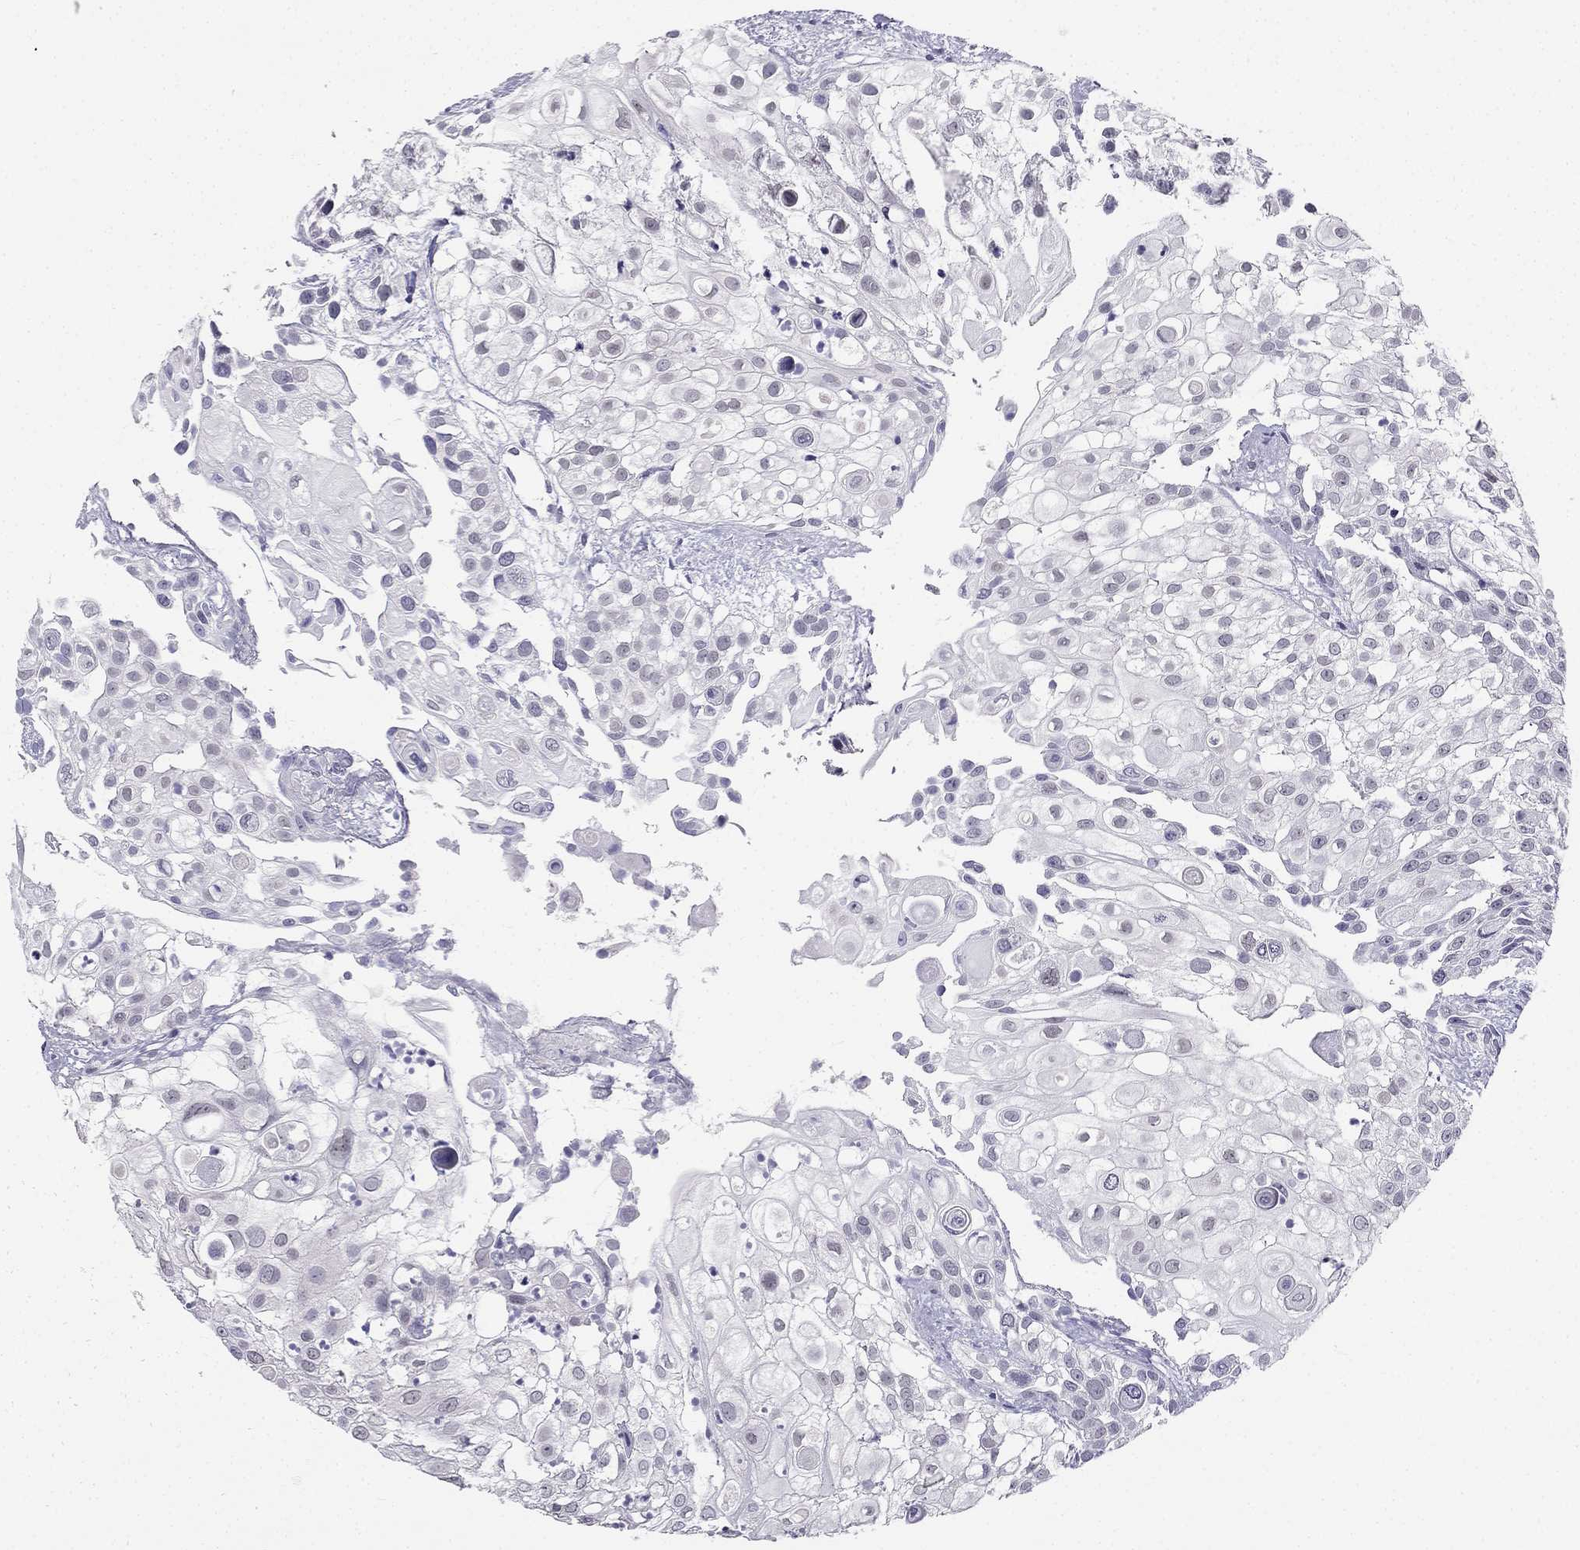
{"staining": {"intensity": "negative", "quantity": "none", "location": "none"}, "tissue": "urothelial cancer", "cell_type": "Tumor cells", "image_type": "cancer", "snomed": [{"axis": "morphology", "description": "Urothelial carcinoma, High grade"}, {"axis": "topography", "description": "Urinary bladder"}], "caption": "Human urothelial cancer stained for a protein using immunohistochemistry (IHC) displays no staining in tumor cells.", "gene": "C16orf89", "patient": {"sex": "female", "age": 79}}